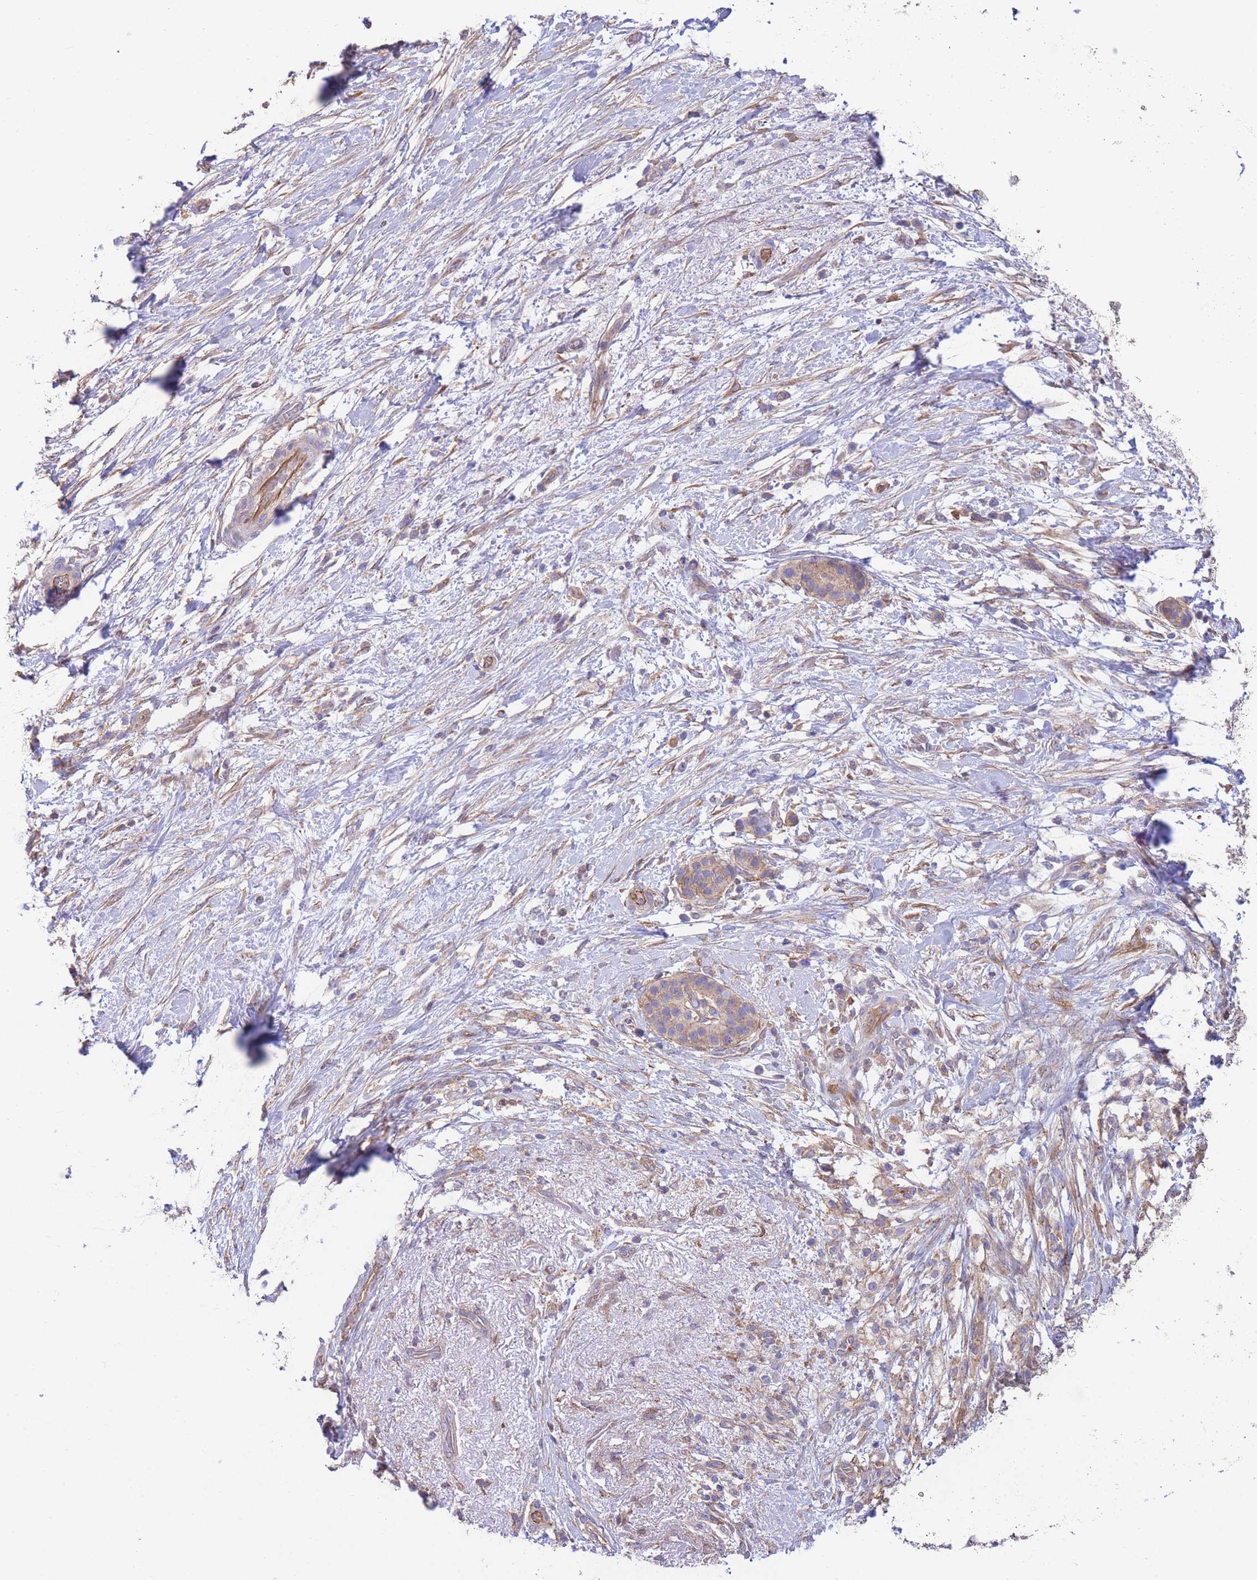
{"staining": {"intensity": "moderate", "quantity": ">75%", "location": "cytoplasmic/membranous"}, "tissue": "pancreatic cancer", "cell_type": "Tumor cells", "image_type": "cancer", "snomed": [{"axis": "morphology", "description": "Adenocarcinoma, NOS"}, {"axis": "topography", "description": "Pancreas"}], "caption": "Human pancreatic cancer stained with a brown dye shows moderate cytoplasmic/membranous positive positivity in about >75% of tumor cells.", "gene": "LRRN4CL", "patient": {"sex": "female", "age": 72}}